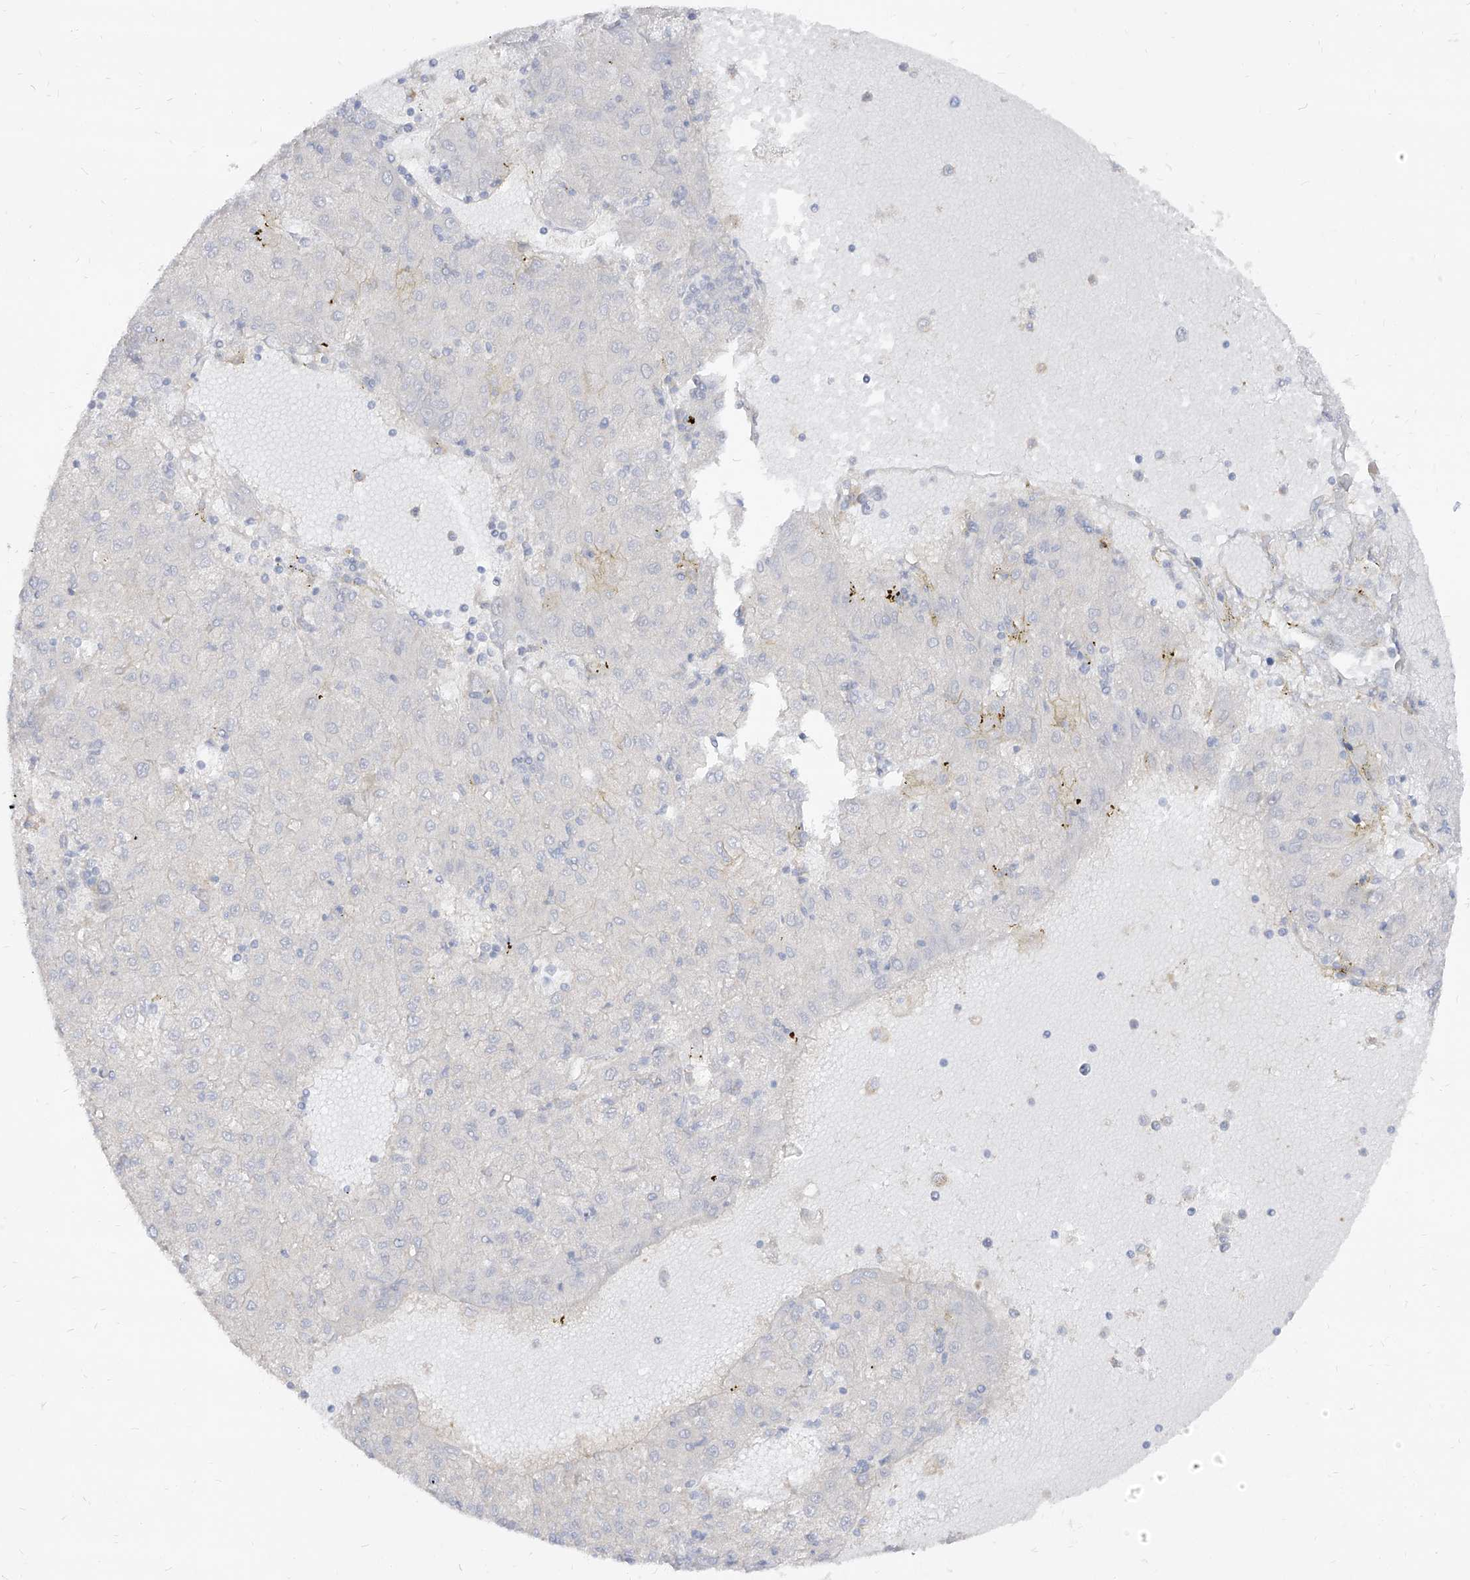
{"staining": {"intensity": "negative", "quantity": "none", "location": "none"}, "tissue": "liver cancer", "cell_type": "Tumor cells", "image_type": "cancer", "snomed": [{"axis": "morphology", "description": "Carcinoma, Hepatocellular, NOS"}, {"axis": "topography", "description": "Liver"}], "caption": "This is an immunohistochemistry (IHC) image of hepatocellular carcinoma (liver). There is no positivity in tumor cells.", "gene": "RBFOX3", "patient": {"sex": "male", "age": 72}}